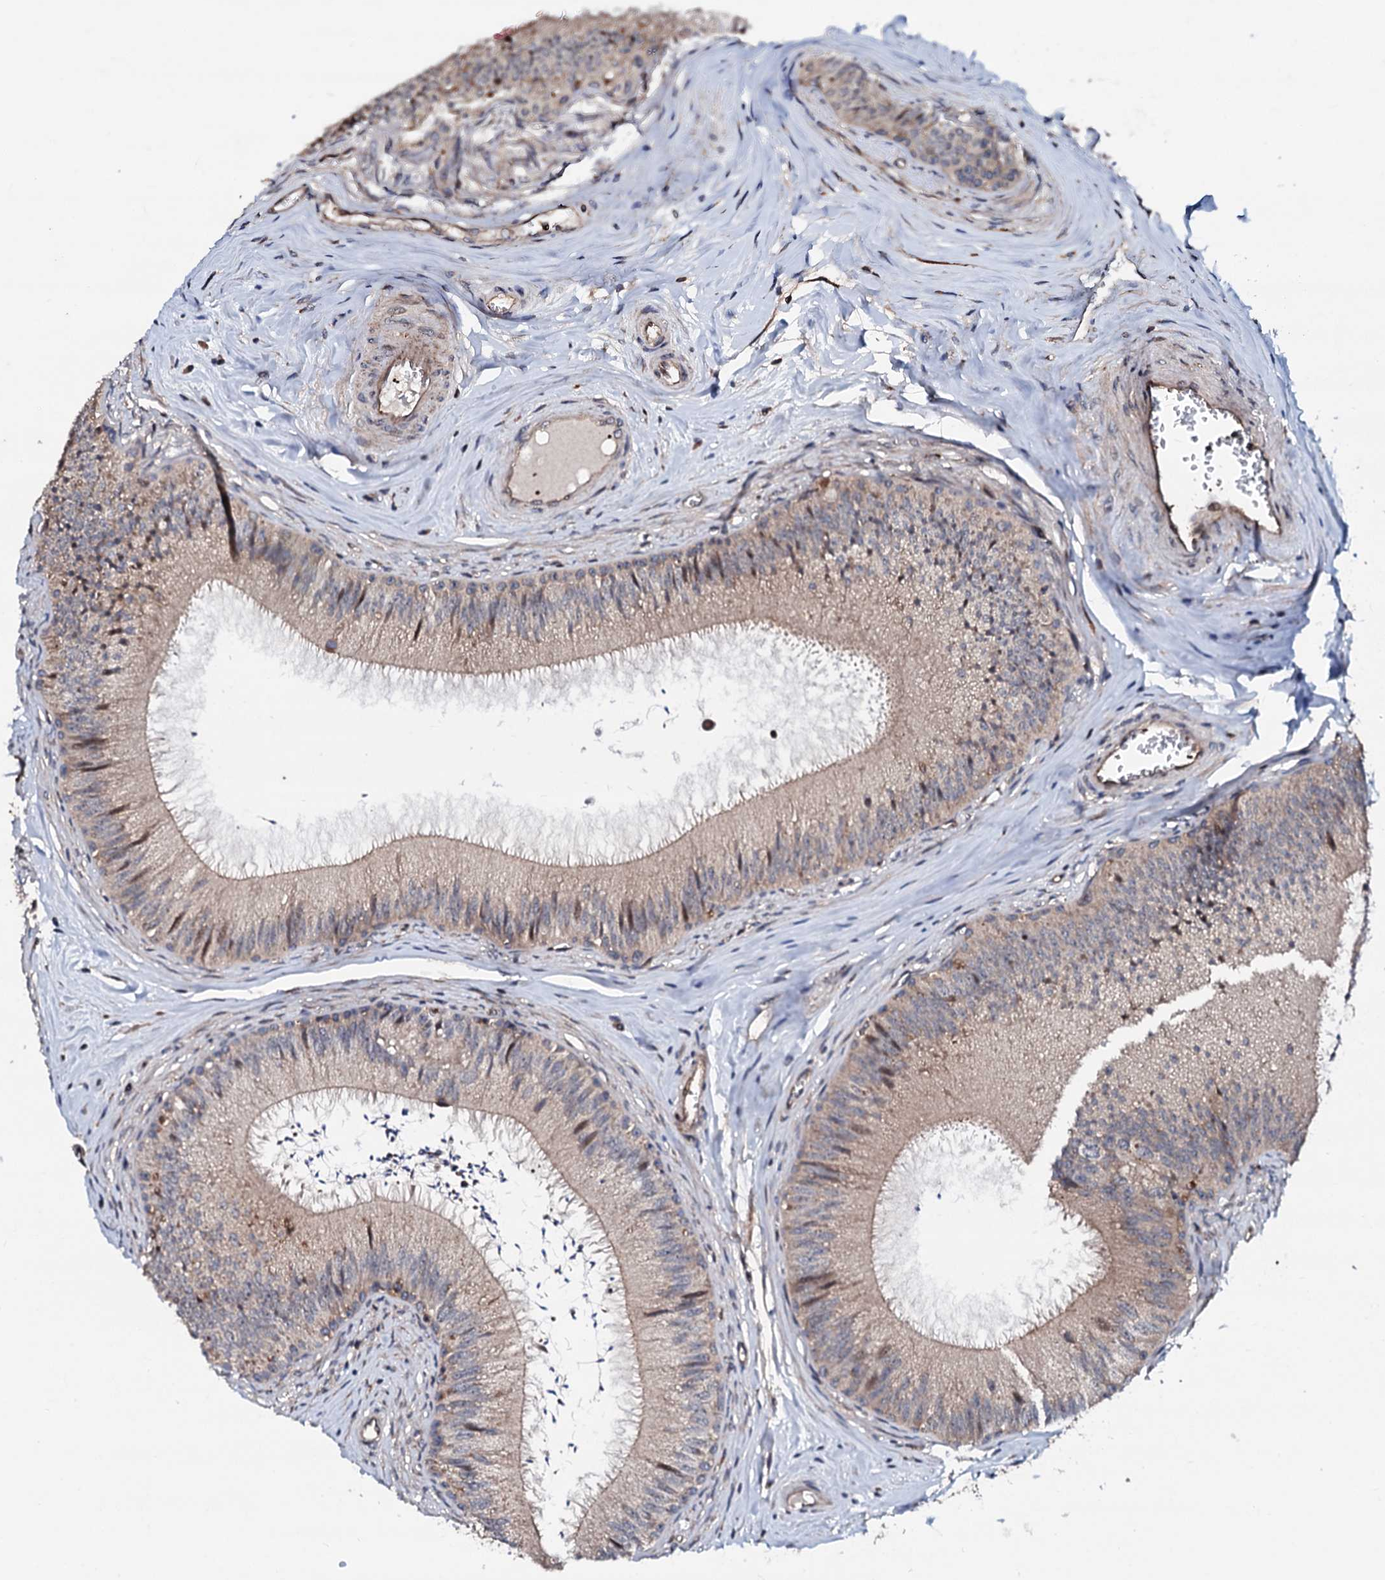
{"staining": {"intensity": "strong", "quantity": "25%-75%", "location": "cytoplasmic/membranous"}, "tissue": "epididymis", "cell_type": "Glandular cells", "image_type": "normal", "snomed": [{"axis": "morphology", "description": "Normal tissue, NOS"}, {"axis": "topography", "description": "Epididymis"}], "caption": "Strong cytoplasmic/membranous staining is seen in approximately 25%-75% of glandular cells in unremarkable epididymis. (IHC, brightfield microscopy, high magnification).", "gene": "ENSG00000256591", "patient": {"sex": "male", "age": 46}}